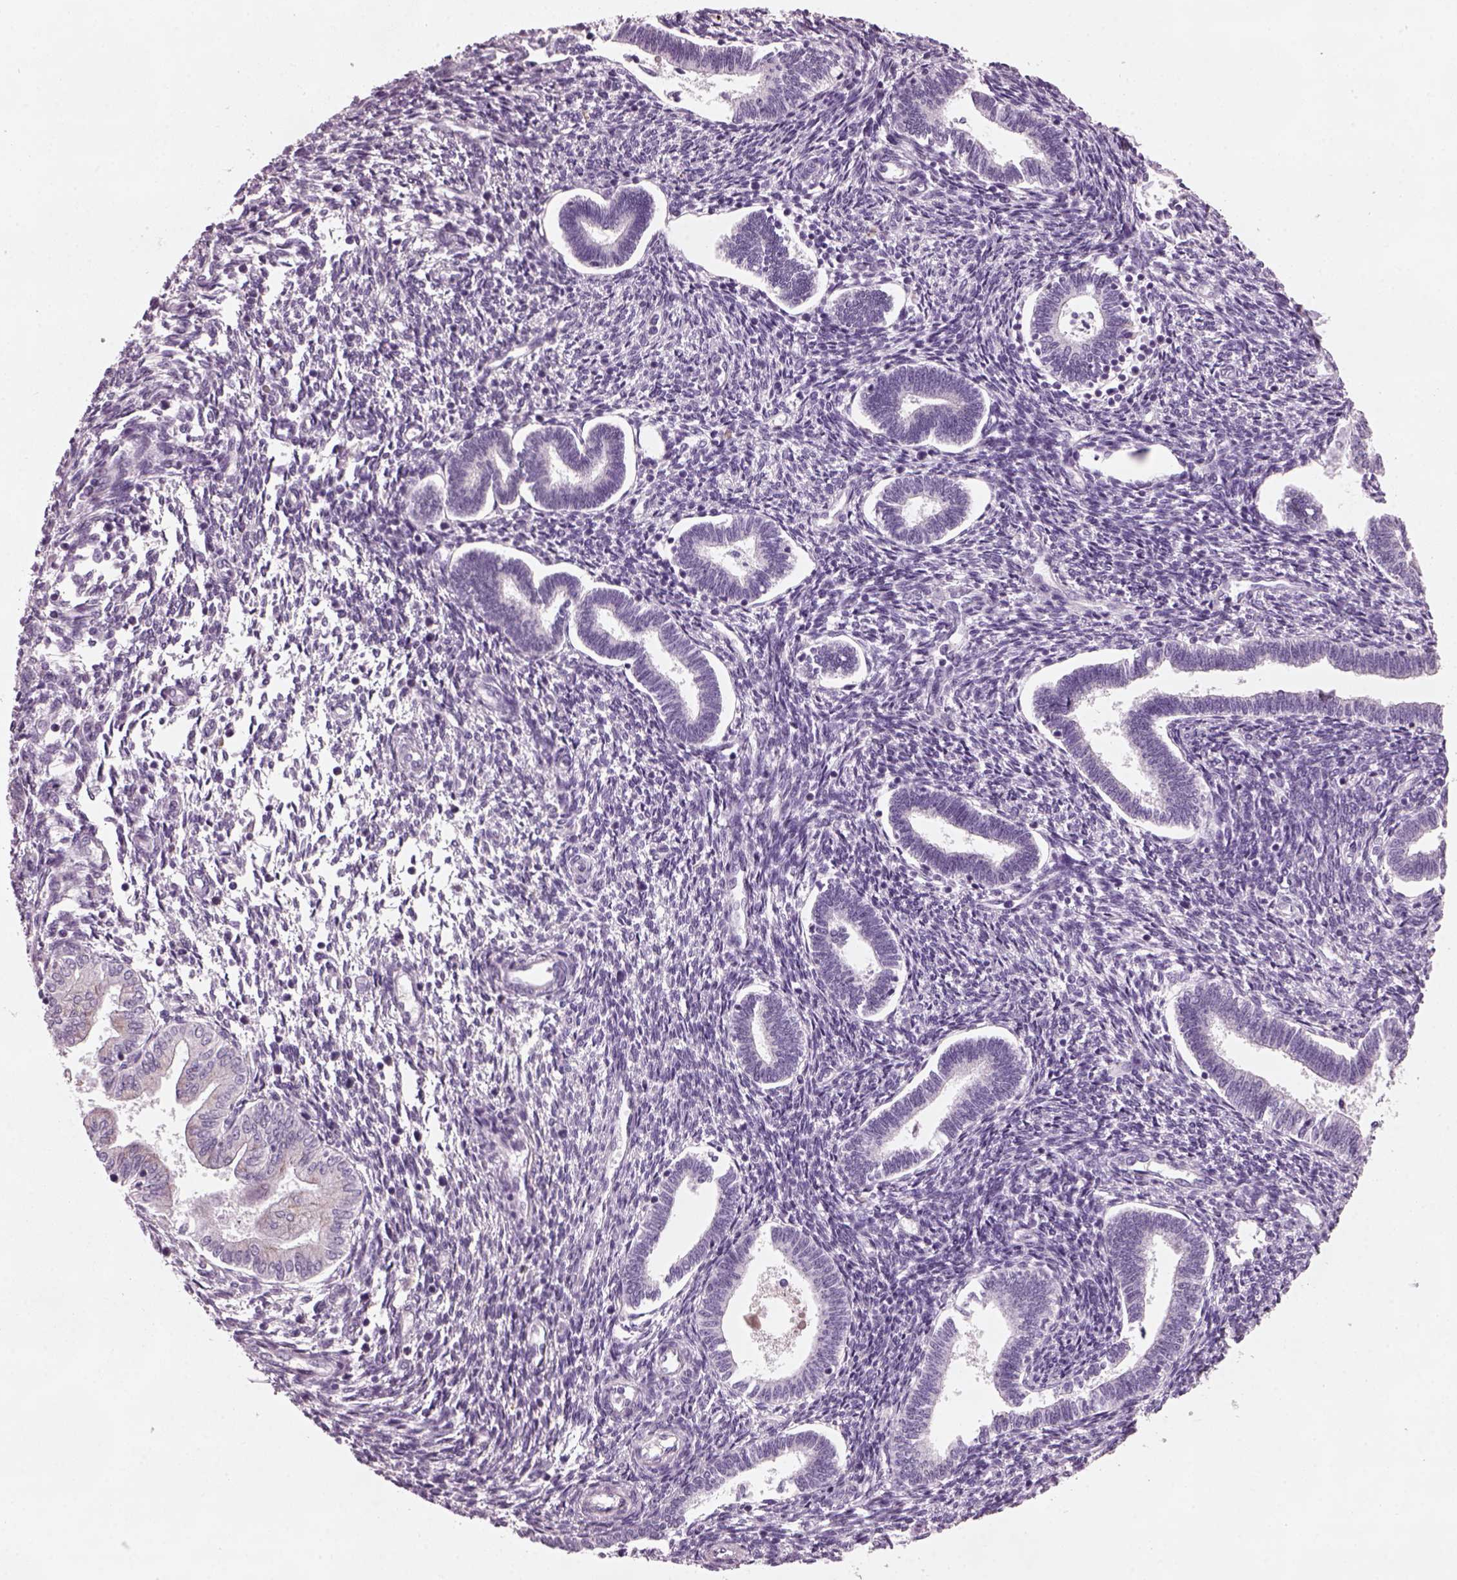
{"staining": {"intensity": "negative", "quantity": "none", "location": "none"}, "tissue": "endometrium", "cell_type": "Cells in endometrial stroma", "image_type": "normal", "snomed": [{"axis": "morphology", "description": "Normal tissue, NOS"}, {"axis": "topography", "description": "Endometrium"}], "caption": "Benign endometrium was stained to show a protein in brown. There is no significant positivity in cells in endometrial stroma. (DAB immunohistochemistry visualized using brightfield microscopy, high magnification).", "gene": "PRR9", "patient": {"sex": "female", "age": 42}}